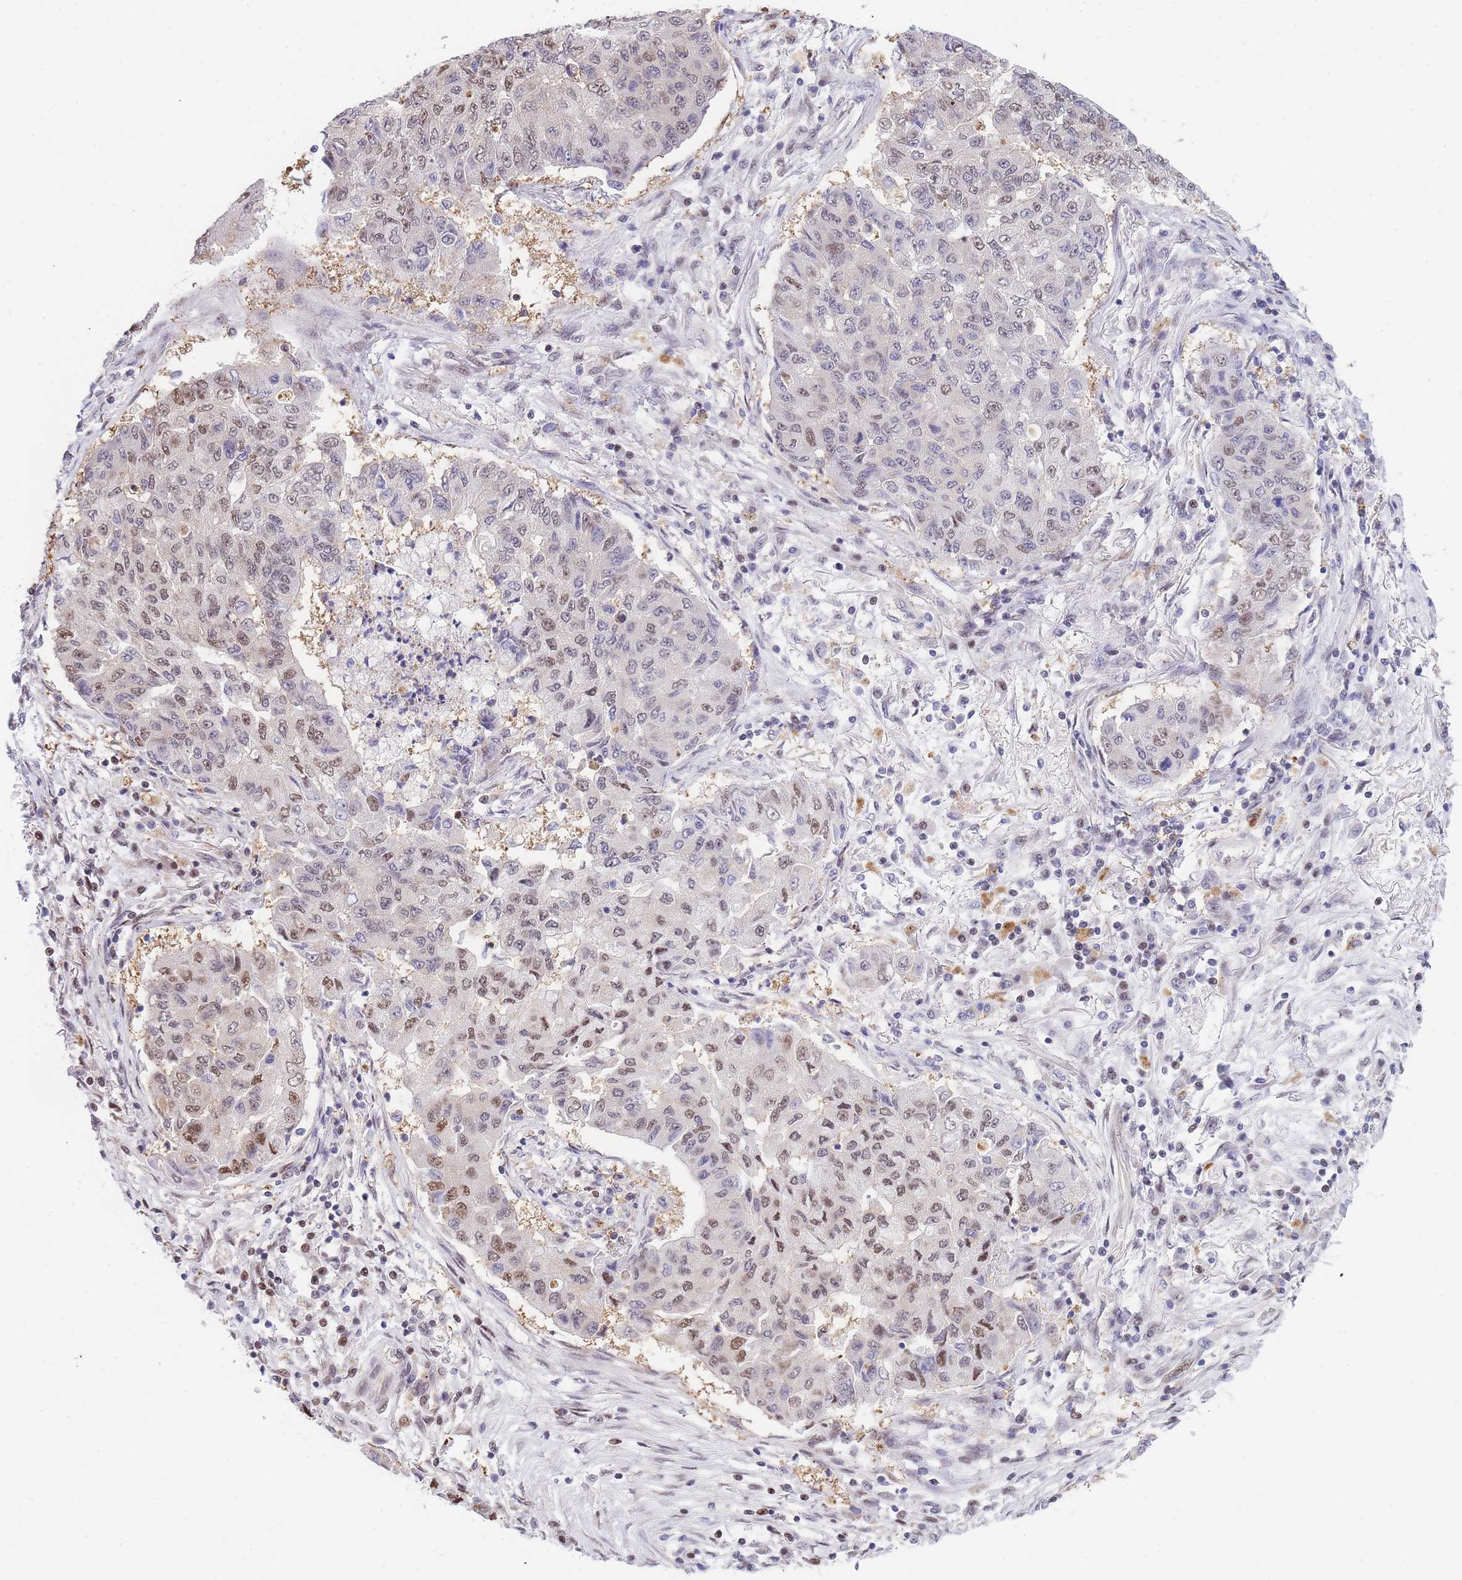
{"staining": {"intensity": "moderate", "quantity": "<25%", "location": "nuclear"}, "tissue": "lung cancer", "cell_type": "Tumor cells", "image_type": "cancer", "snomed": [{"axis": "morphology", "description": "Squamous cell carcinoma, NOS"}, {"axis": "topography", "description": "Lung"}], "caption": "DAB immunohistochemical staining of human squamous cell carcinoma (lung) demonstrates moderate nuclear protein positivity in about <25% of tumor cells. (Brightfield microscopy of DAB IHC at high magnification).", "gene": "CRACD", "patient": {"sex": "male", "age": 74}}